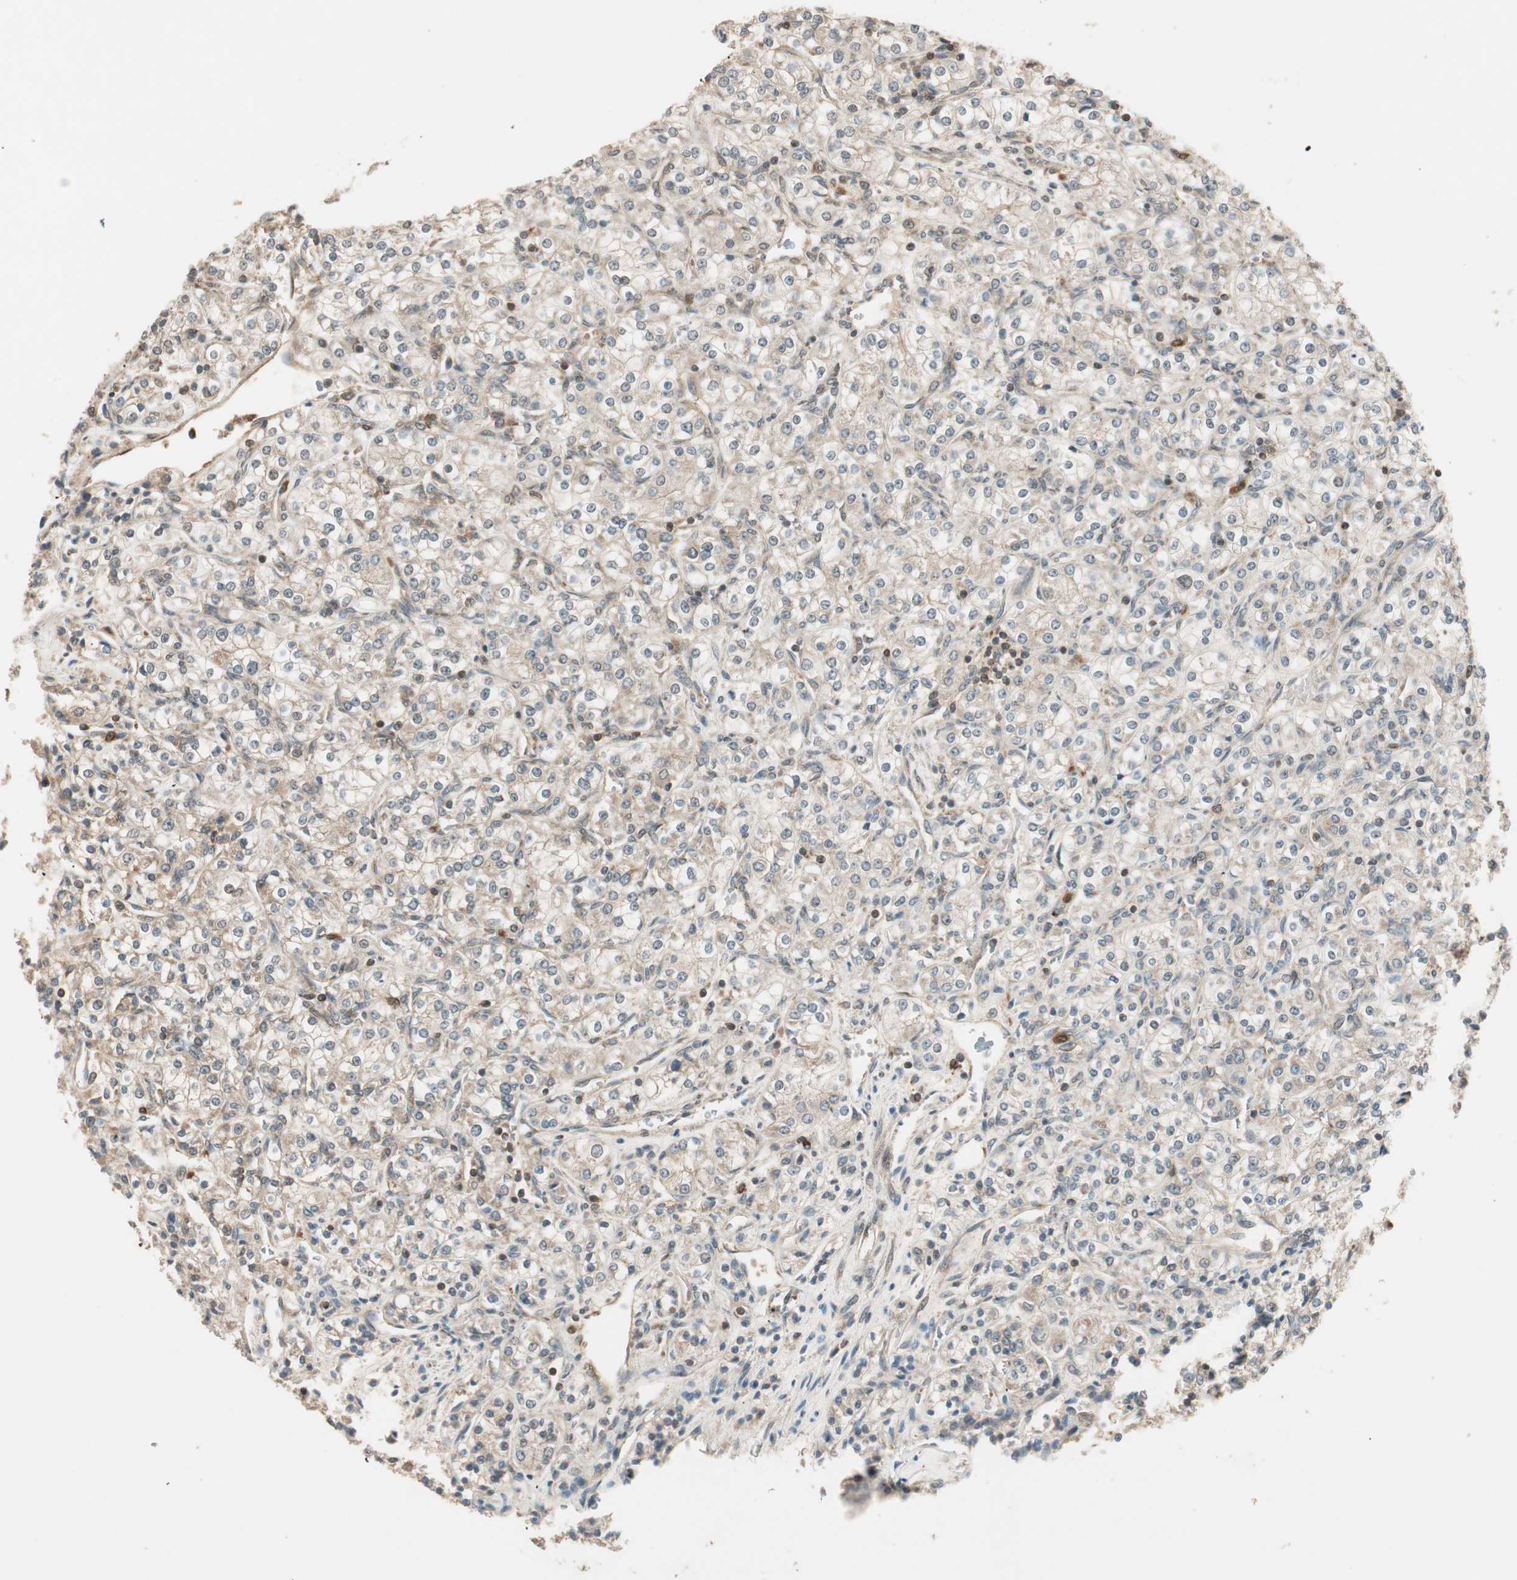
{"staining": {"intensity": "weak", "quantity": ">75%", "location": "cytoplasmic/membranous"}, "tissue": "renal cancer", "cell_type": "Tumor cells", "image_type": "cancer", "snomed": [{"axis": "morphology", "description": "Adenocarcinoma, NOS"}, {"axis": "topography", "description": "Kidney"}], "caption": "A histopathology image showing weak cytoplasmic/membranous positivity in approximately >75% of tumor cells in adenocarcinoma (renal), as visualized by brown immunohistochemical staining.", "gene": "CNOT4", "patient": {"sex": "male", "age": 77}}